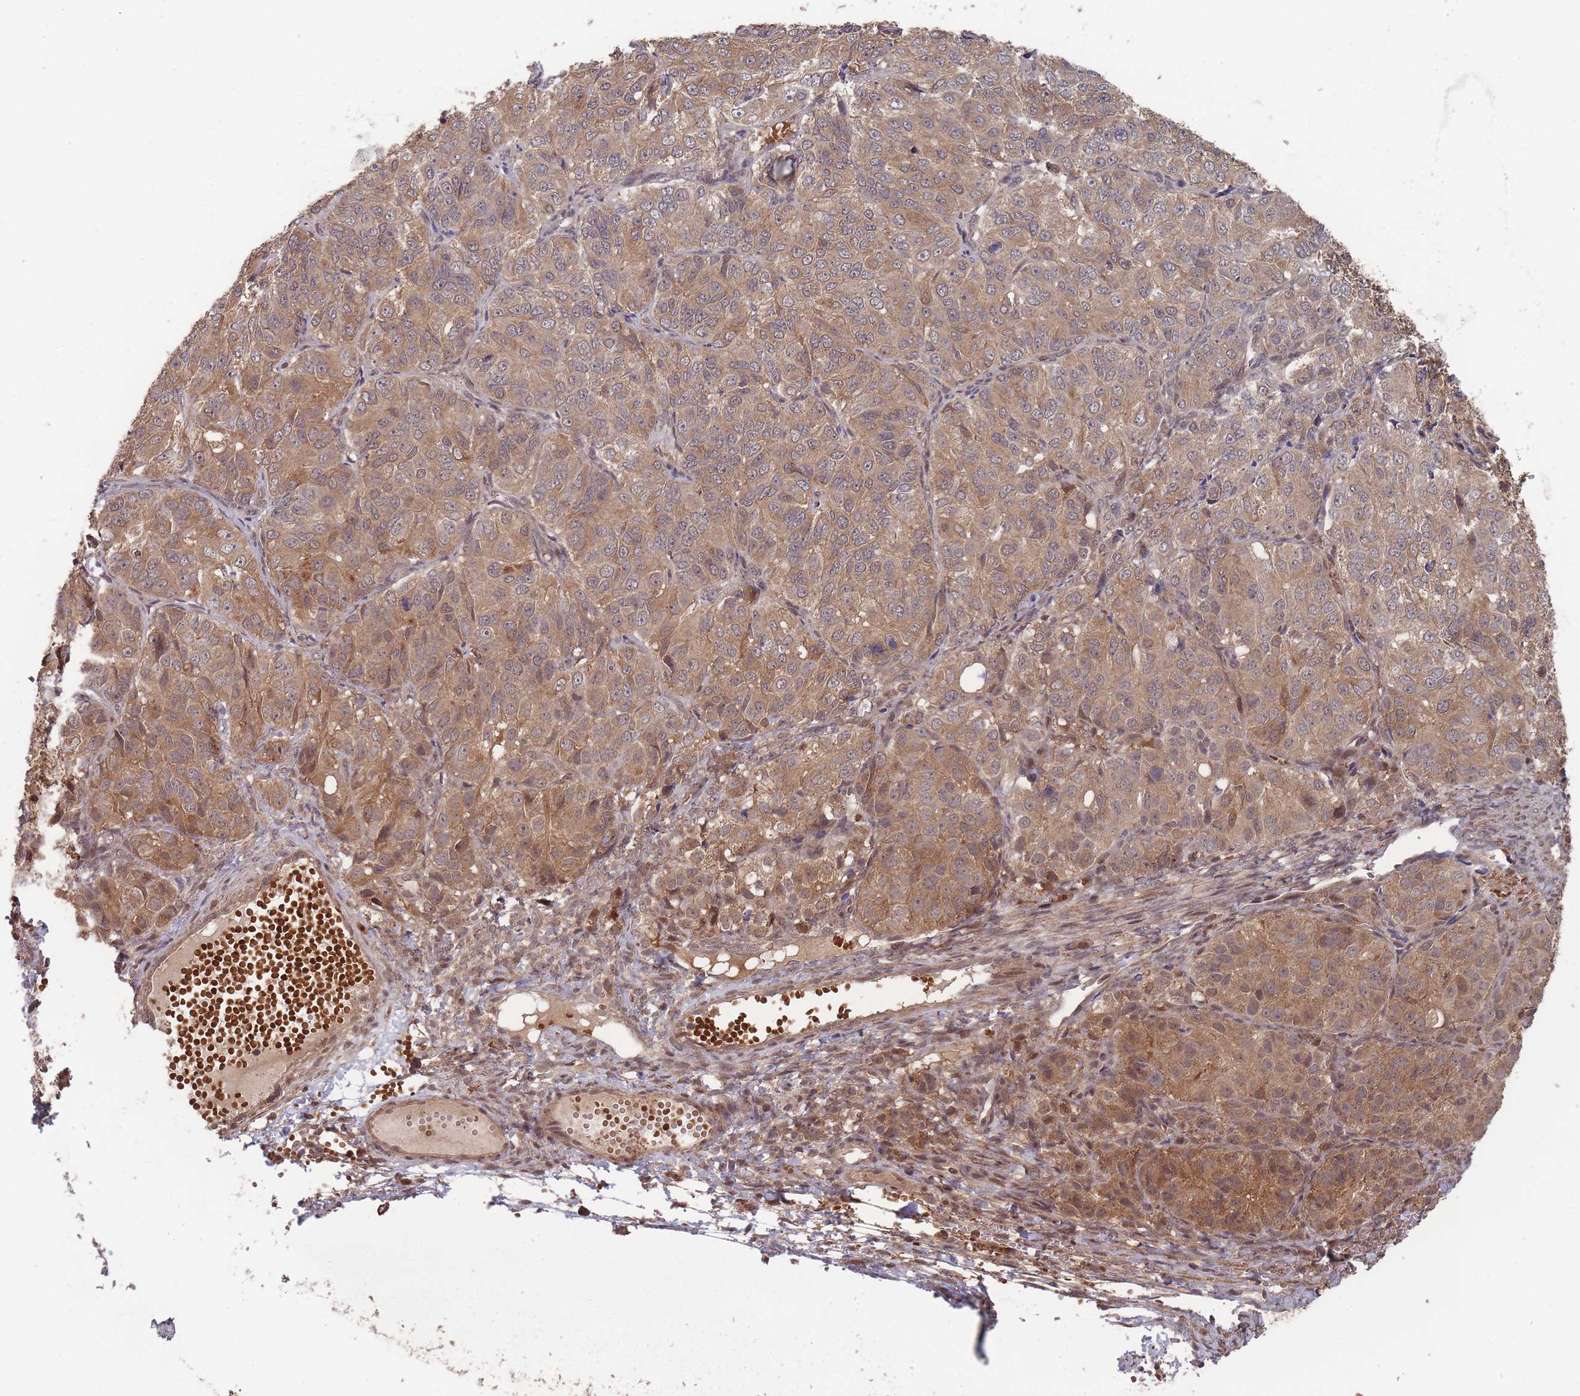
{"staining": {"intensity": "moderate", "quantity": ">75%", "location": "cytoplasmic/membranous"}, "tissue": "ovarian cancer", "cell_type": "Tumor cells", "image_type": "cancer", "snomed": [{"axis": "morphology", "description": "Carcinoma, endometroid"}, {"axis": "topography", "description": "Ovary"}], "caption": "Brown immunohistochemical staining in ovarian cancer reveals moderate cytoplasmic/membranous expression in about >75% of tumor cells. Ihc stains the protein in brown and the nuclei are stained blue.", "gene": "SF3B1", "patient": {"sex": "female", "age": 51}}